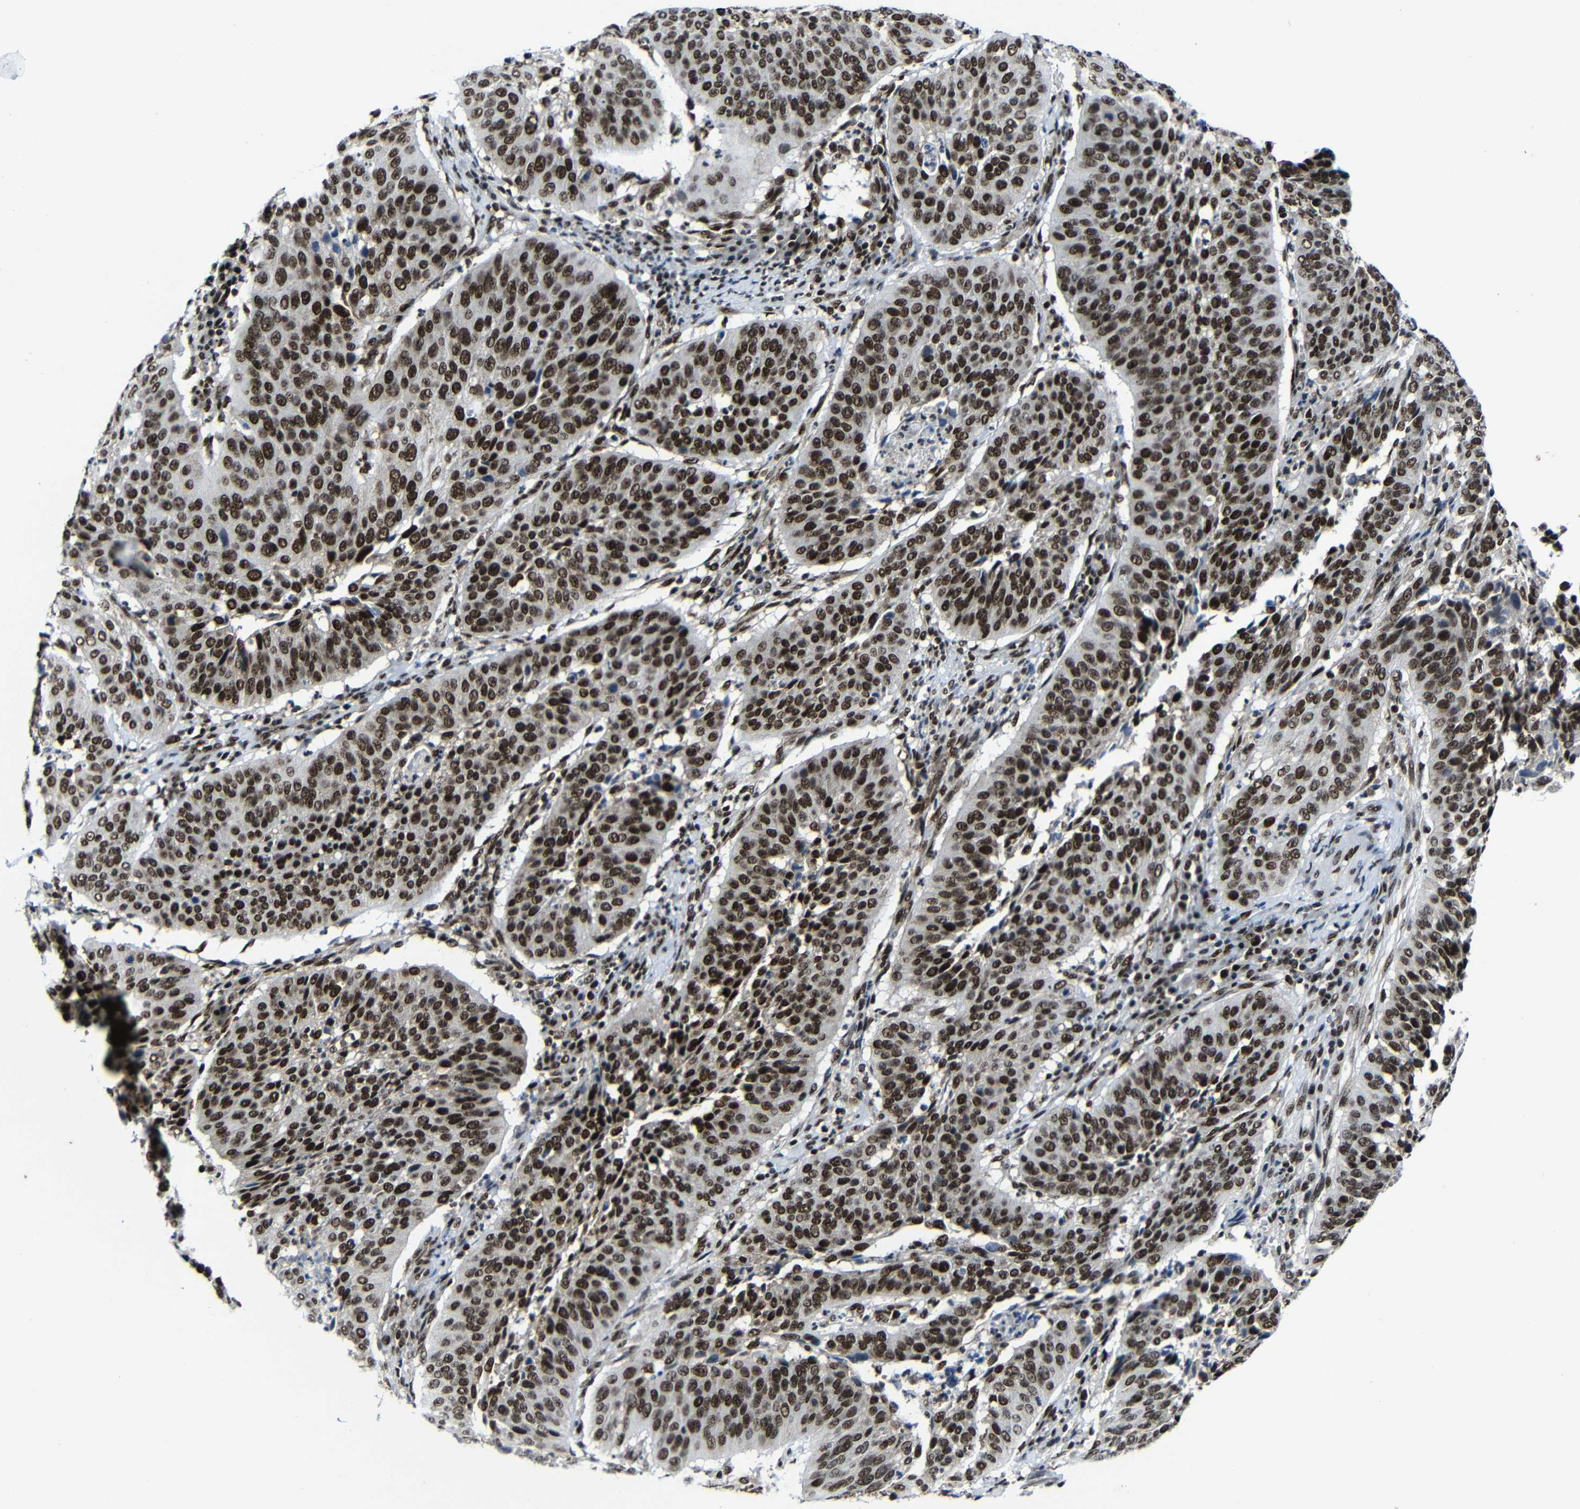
{"staining": {"intensity": "strong", "quantity": ">75%", "location": "nuclear"}, "tissue": "cervical cancer", "cell_type": "Tumor cells", "image_type": "cancer", "snomed": [{"axis": "morphology", "description": "Normal tissue, NOS"}, {"axis": "morphology", "description": "Squamous cell carcinoma, NOS"}, {"axis": "topography", "description": "Cervix"}], "caption": "This is a micrograph of IHC staining of squamous cell carcinoma (cervical), which shows strong positivity in the nuclear of tumor cells.", "gene": "PTBP1", "patient": {"sex": "female", "age": 39}}